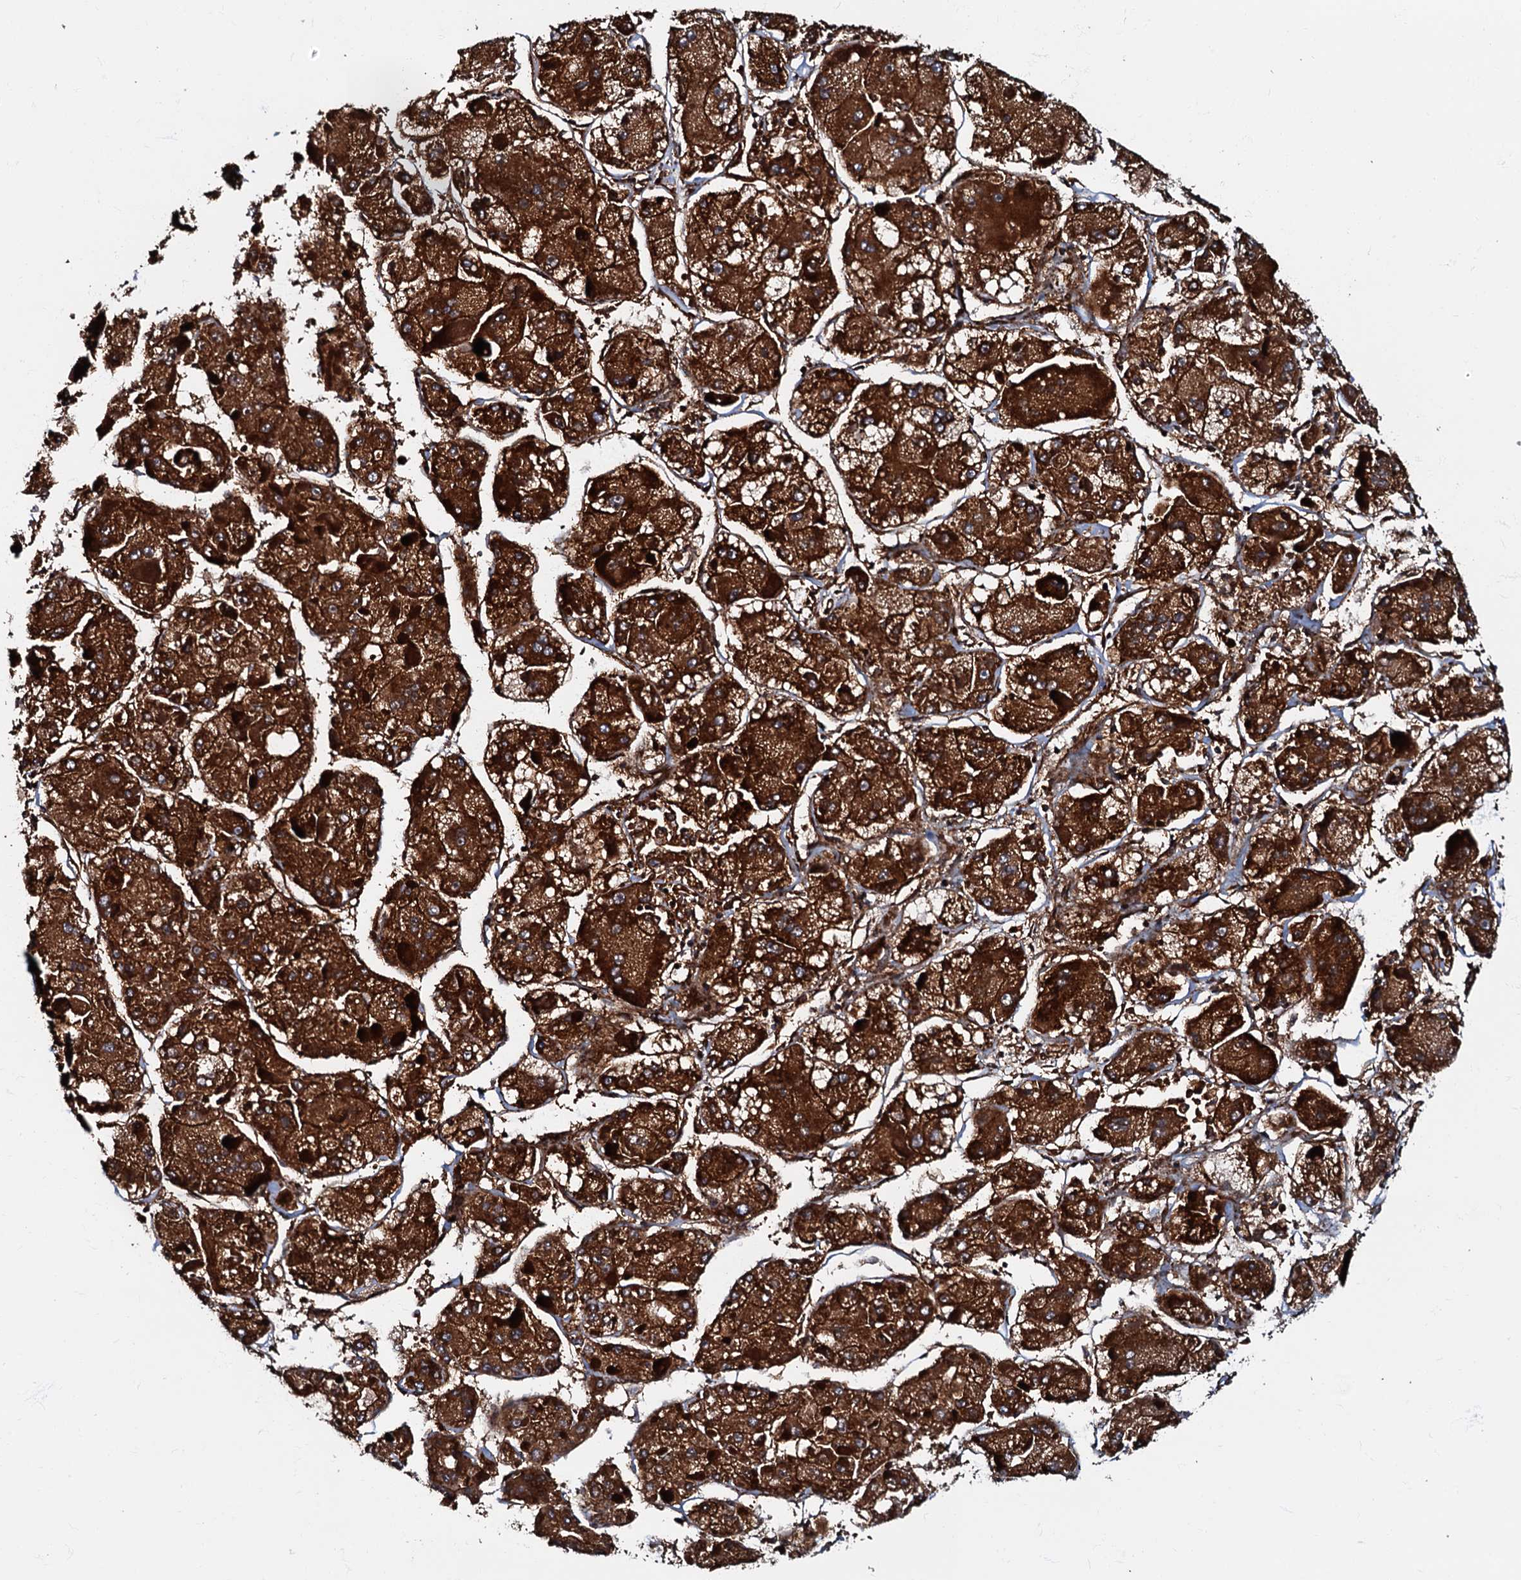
{"staining": {"intensity": "strong", "quantity": ">75%", "location": "cytoplasmic/membranous"}, "tissue": "liver cancer", "cell_type": "Tumor cells", "image_type": "cancer", "snomed": [{"axis": "morphology", "description": "Carcinoma, Hepatocellular, NOS"}, {"axis": "topography", "description": "Liver"}], "caption": "DAB immunohistochemical staining of human liver cancer shows strong cytoplasmic/membranous protein expression in approximately >75% of tumor cells.", "gene": "BLOC1S6", "patient": {"sex": "female", "age": 73}}